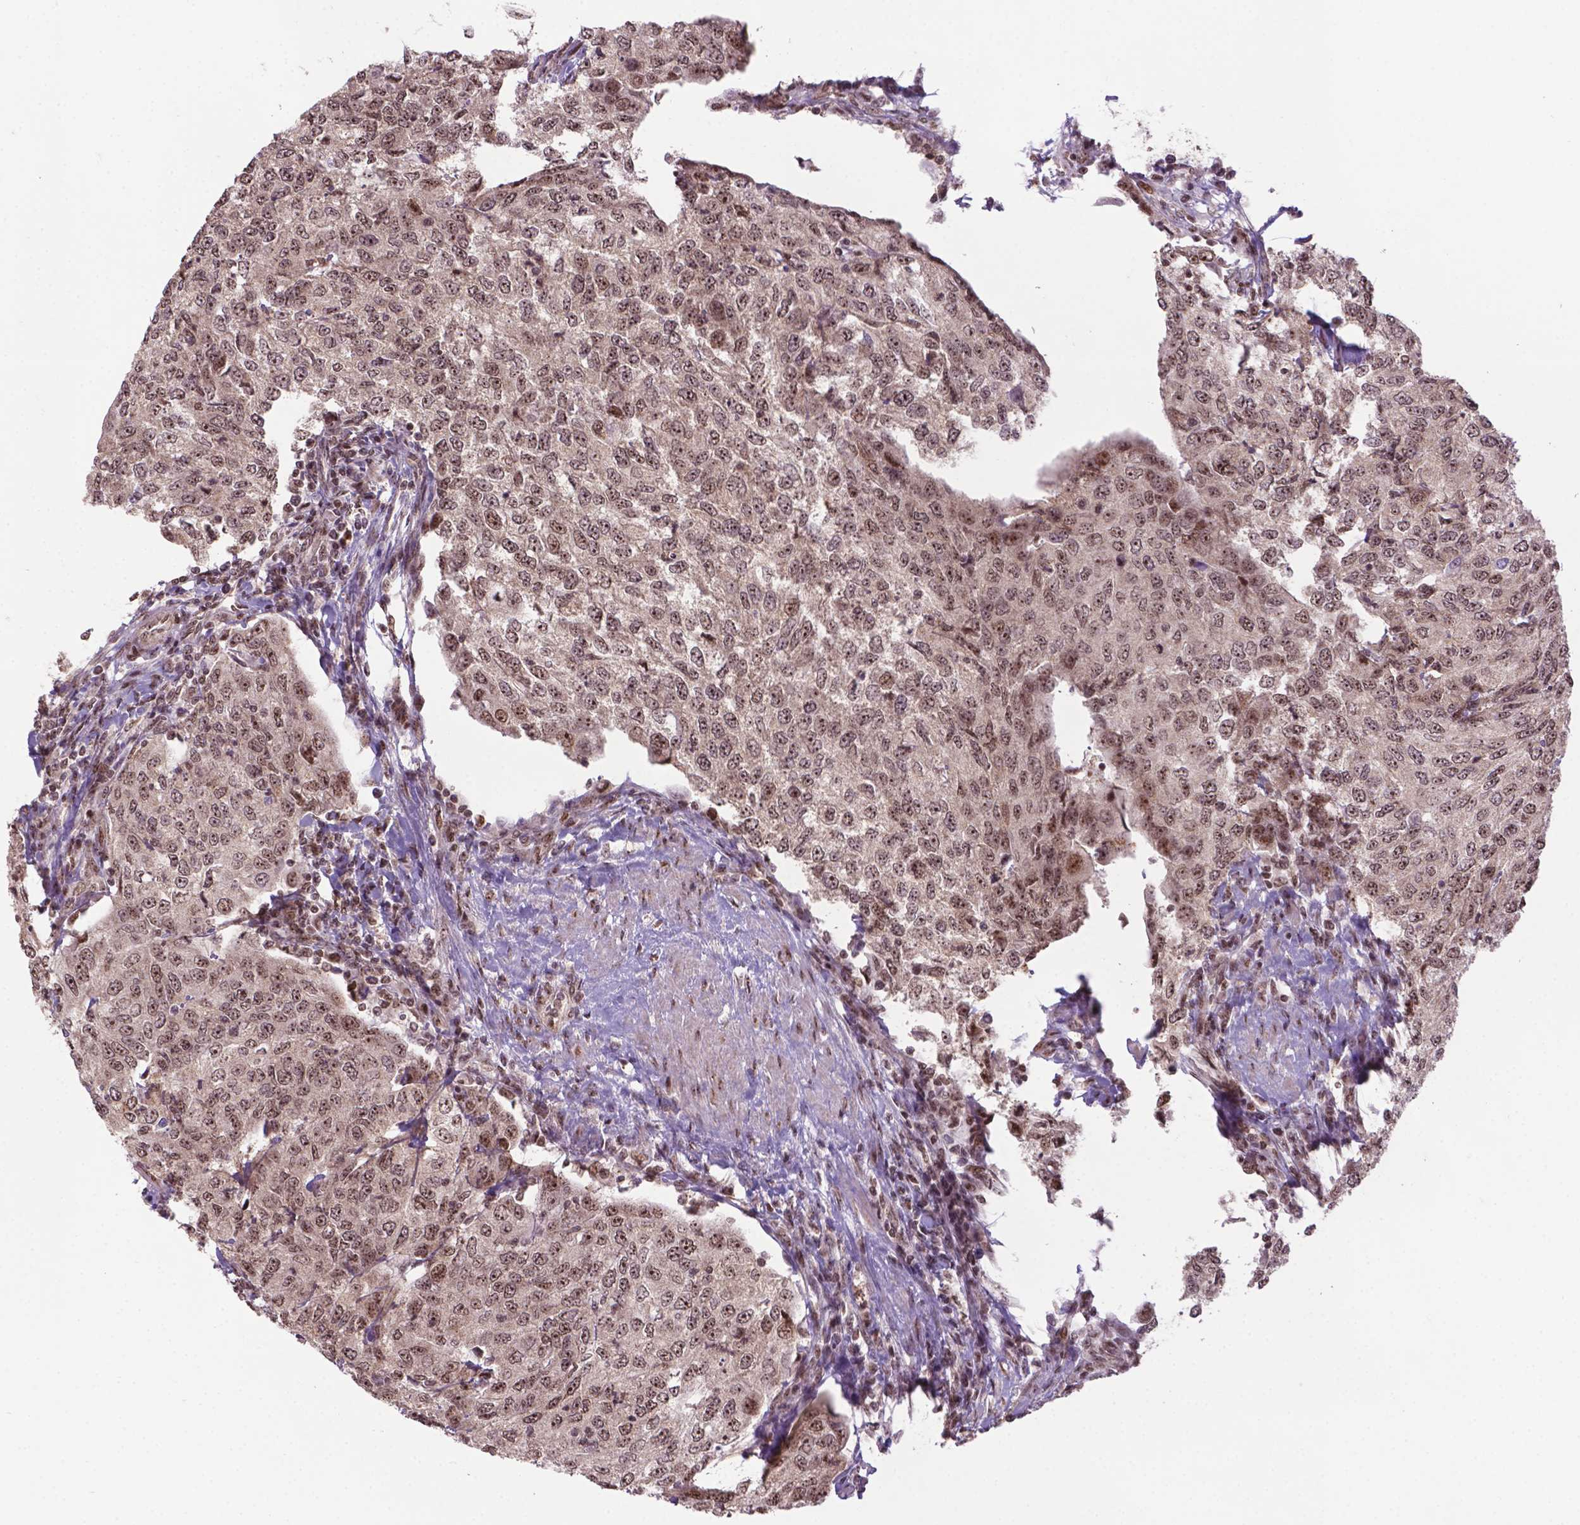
{"staining": {"intensity": "moderate", "quantity": ">75%", "location": "nuclear"}, "tissue": "urothelial cancer", "cell_type": "Tumor cells", "image_type": "cancer", "snomed": [{"axis": "morphology", "description": "Urothelial carcinoma, High grade"}, {"axis": "topography", "description": "Urinary bladder"}], "caption": "Immunohistochemistry photomicrograph of neoplastic tissue: urothelial cancer stained using immunohistochemistry (IHC) demonstrates medium levels of moderate protein expression localized specifically in the nuclear of tumor cells, appearing as a nuclear brown color.", "gene": "CSNK2A1", "patient": {"sex": "female", "age": 78}}